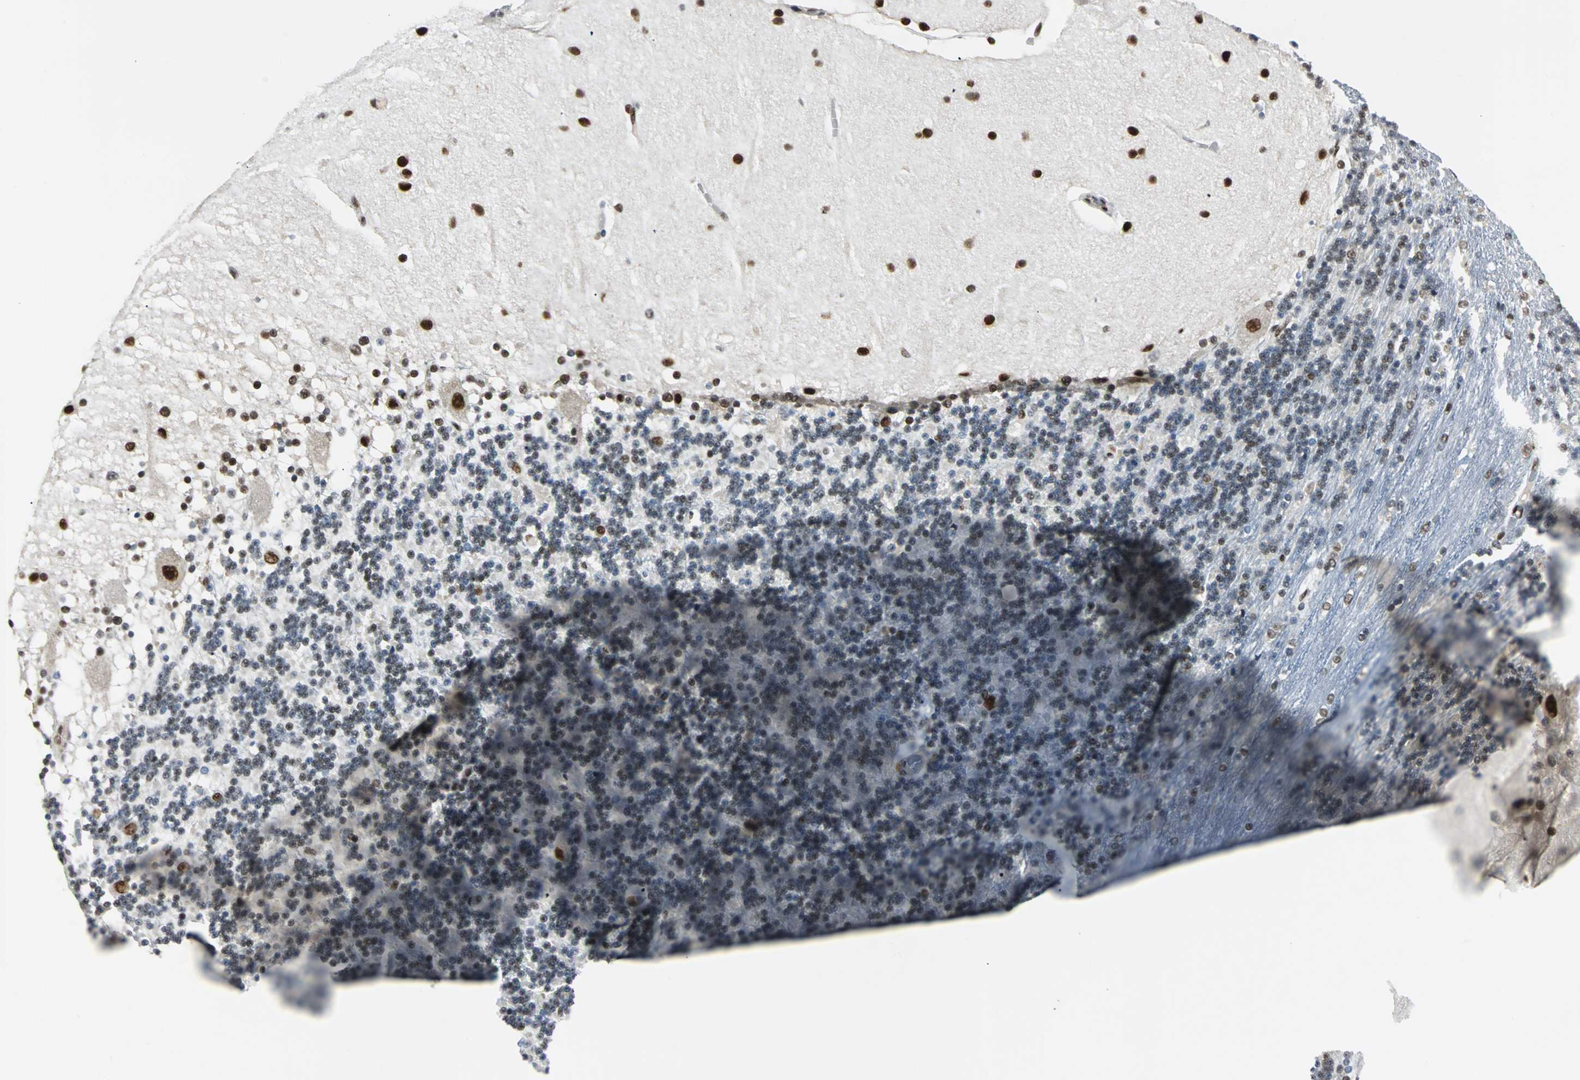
{"staining": {"intensity": "strong", "quantity": ">75%", "location": "nuclear"}, "tissue": "cerebellum", "cell_type": "Cells in granular layer", "image_type": "normal", "snomed": [{"axis": "morphology", "description": "Normal tissue, NOS"}, {"axis": "topography", "description": "Cerebellum"}], "caption": "DAB (3,3'-diaminobenzidine) immunohistochemical staining of normal human cerebellum reveals strong nuclear protein expression in about >75% of cells in granular layer.", "gene": "XRCC4", "patient": {"sex": "female", "age": 54}}